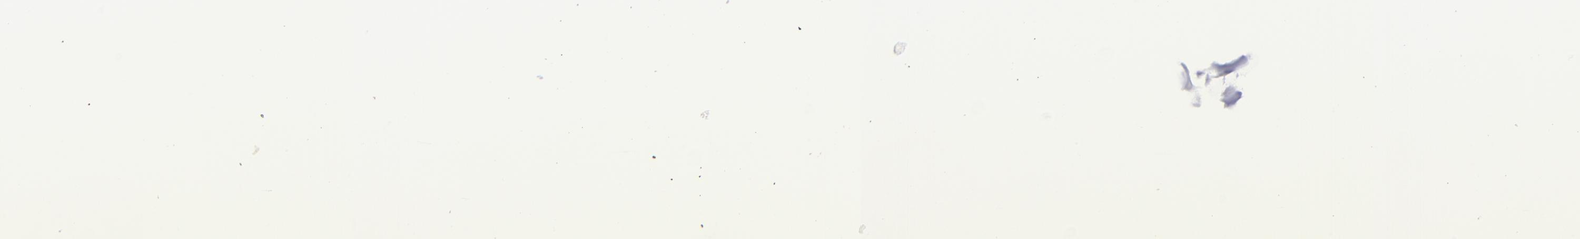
{"staining": {"intensity": "negative", "quantity": "none", "location": "none"}, "tissue": "adipose tissue", "cell_type": "Adipocytes", "image_type": "normal", "snomed": [{"axis": "morphology", "description": "Normal tissue, NOS"}, {"axis": "morphology", "description": "Duct carcinoma"}, {"axis": "topography", "description": "Breast"}, {"axis": "topography", "description": "Adipose tissue"}], "caption": "The IHC micrograph has no significant expression in adipocytes of adipose tissue.", "gene": "ATP5F1D", "patient": {"sex": "female", "age": 37}}